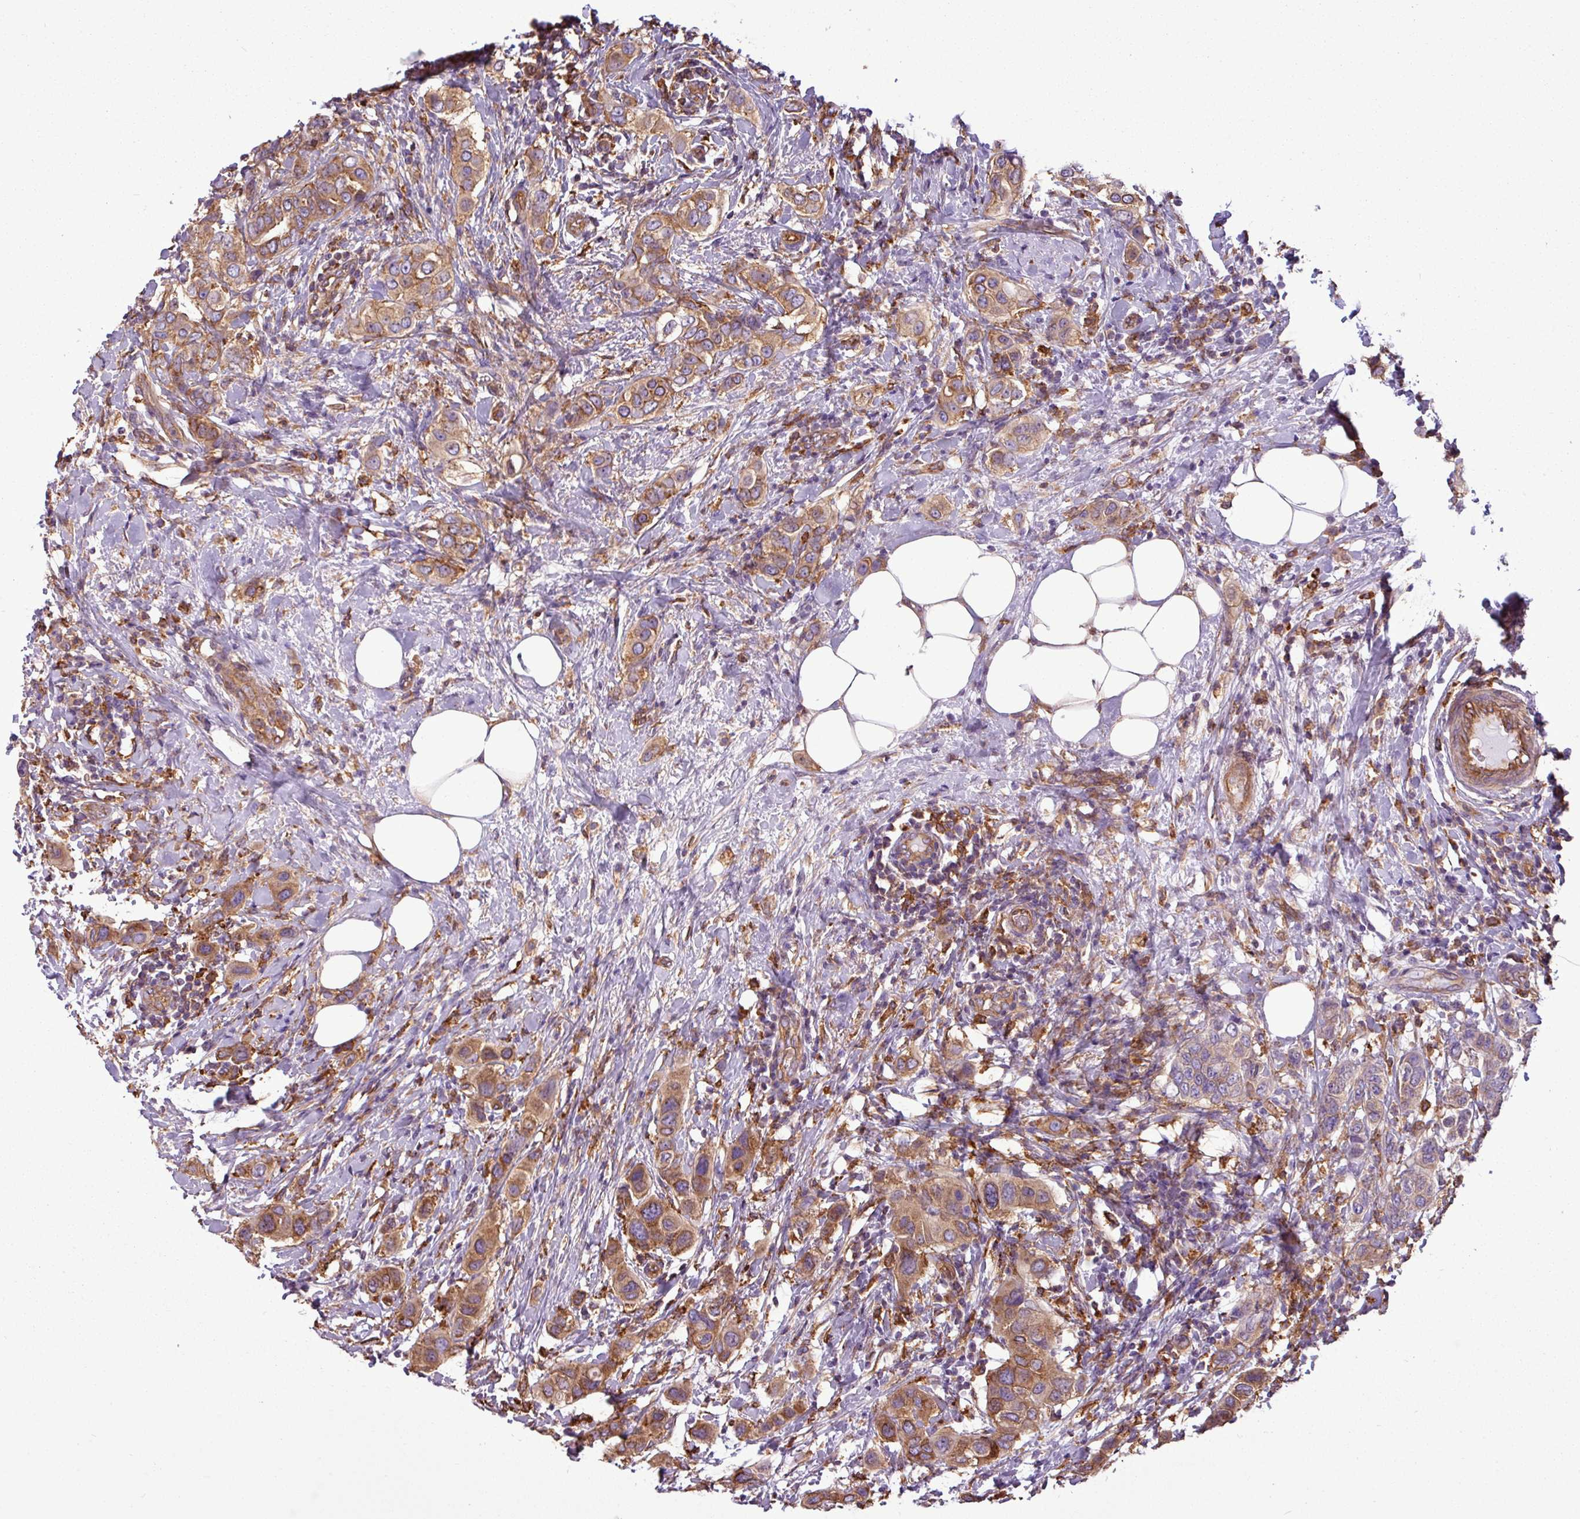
{"staining": {"intensity": "moderate", "quantity": ">75%", "location": "cytoplasmic/membranous"}, "tissue": "breast cancer", "cell_type": "Tumor cells", "image_type": "cancer", "snomed": [{"axis": "morphology", "description": "Lobular carcinoma"}, {"axis": "topography", "description": "Breast"}], "caption": "A medium amount of moderate cytoplasmic/membranous positivity is seen in about >75% of tumor cells in breast cancer (lobular carcinoma) tissue.", "gene": "PACSIN2", "patient": {"sex": "female", "age": 51}}